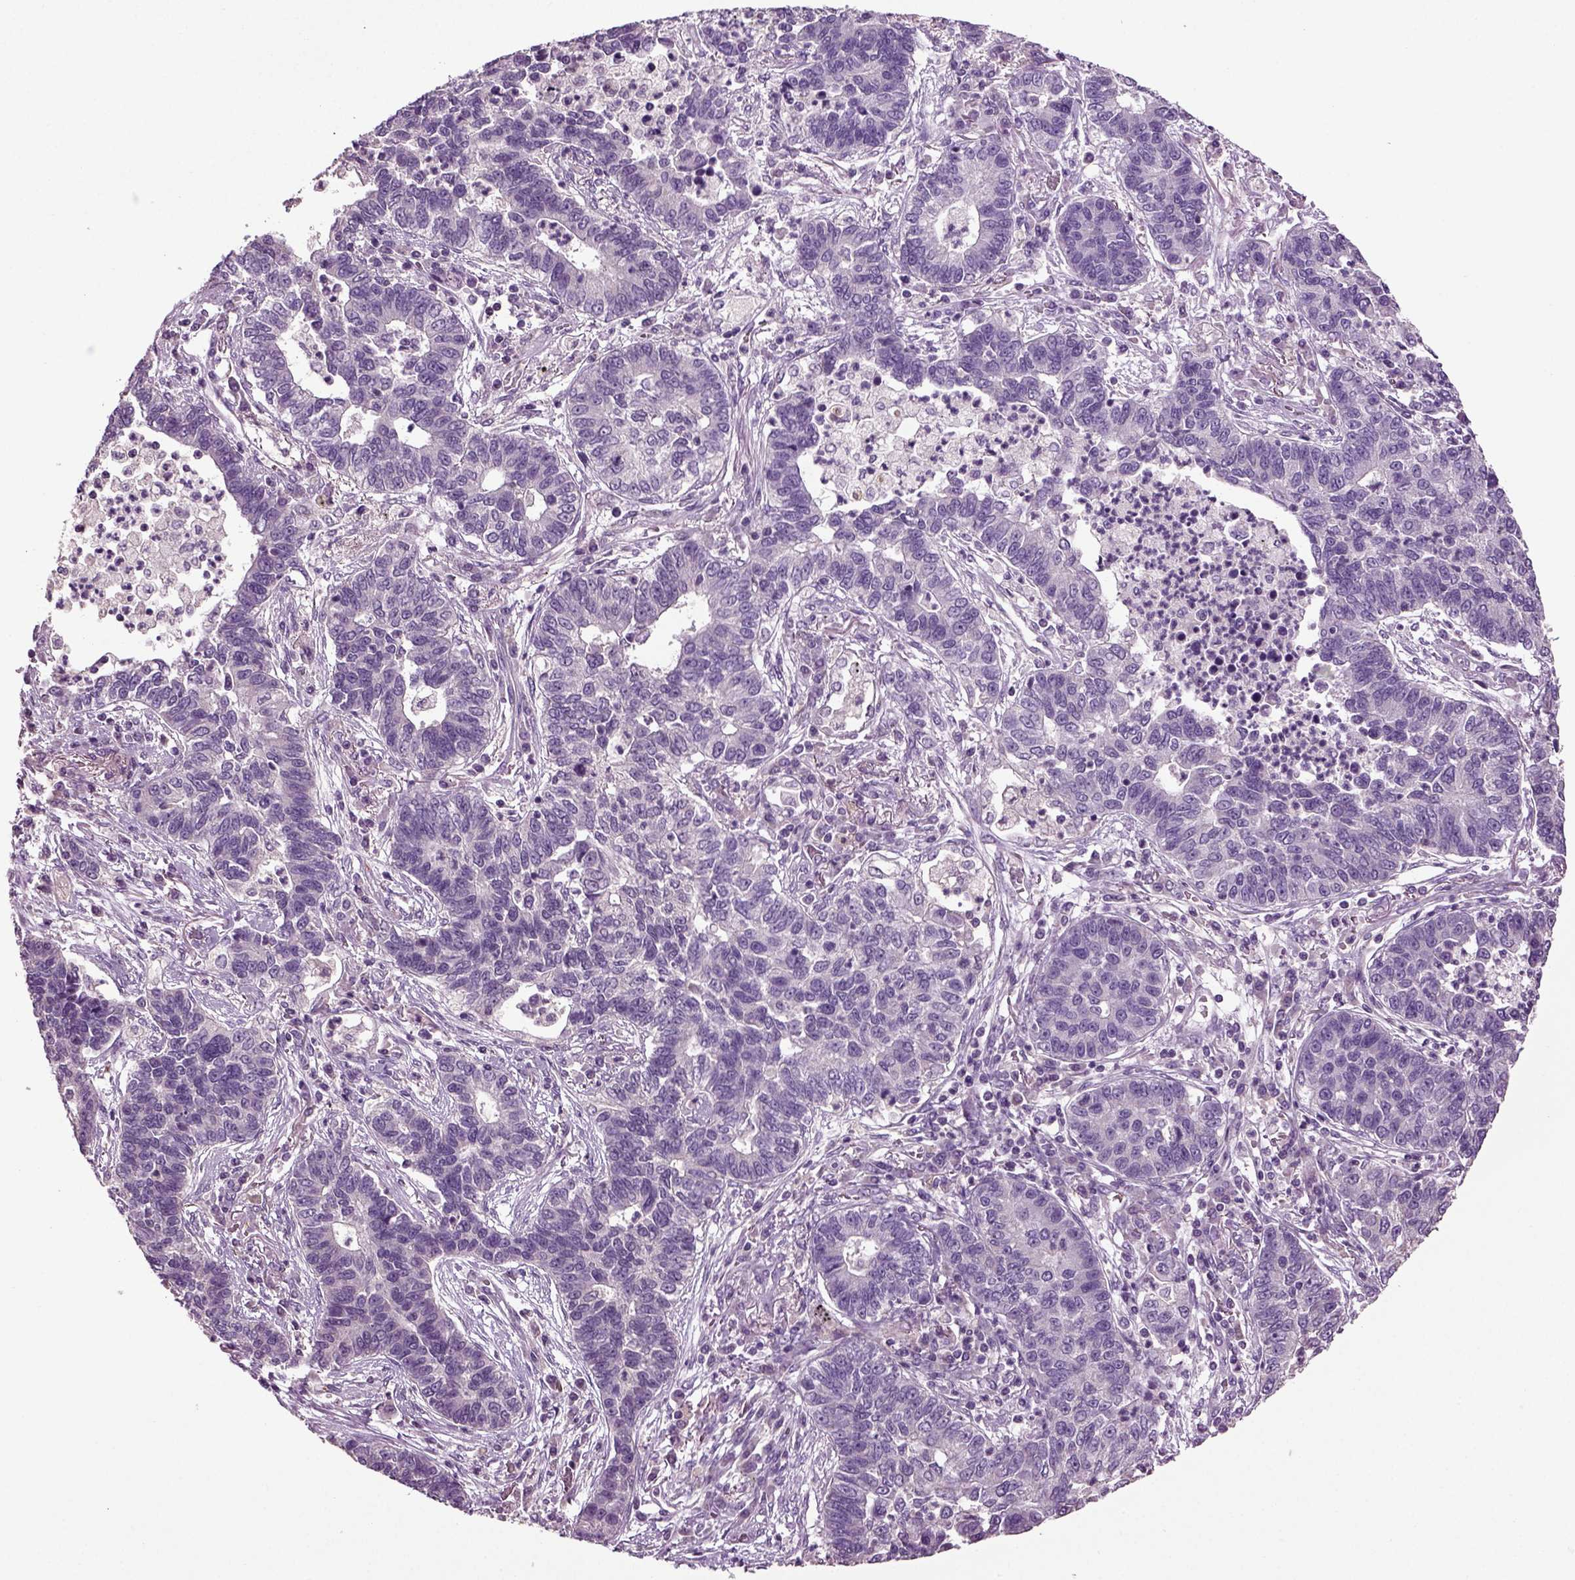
{"staining": {"intensity": "negative", "quantity": "none", "location": "none"}, "tissue": "lung cancer", "cell_type": "Tumor cells", "image_type": "cancer", "snomed": [{"axis": "morphology", "description": "Adenocarcinoma, NOS"}, {"axis": "topography", "description": "Lung"}], "caption": "A histopathology image of lung cancer (adenocarcinoma) stained for a protein reveals no brown staining in tumor cells.", "gene": "DEFB118", "patient": {"sex": "female", "age": 57}}